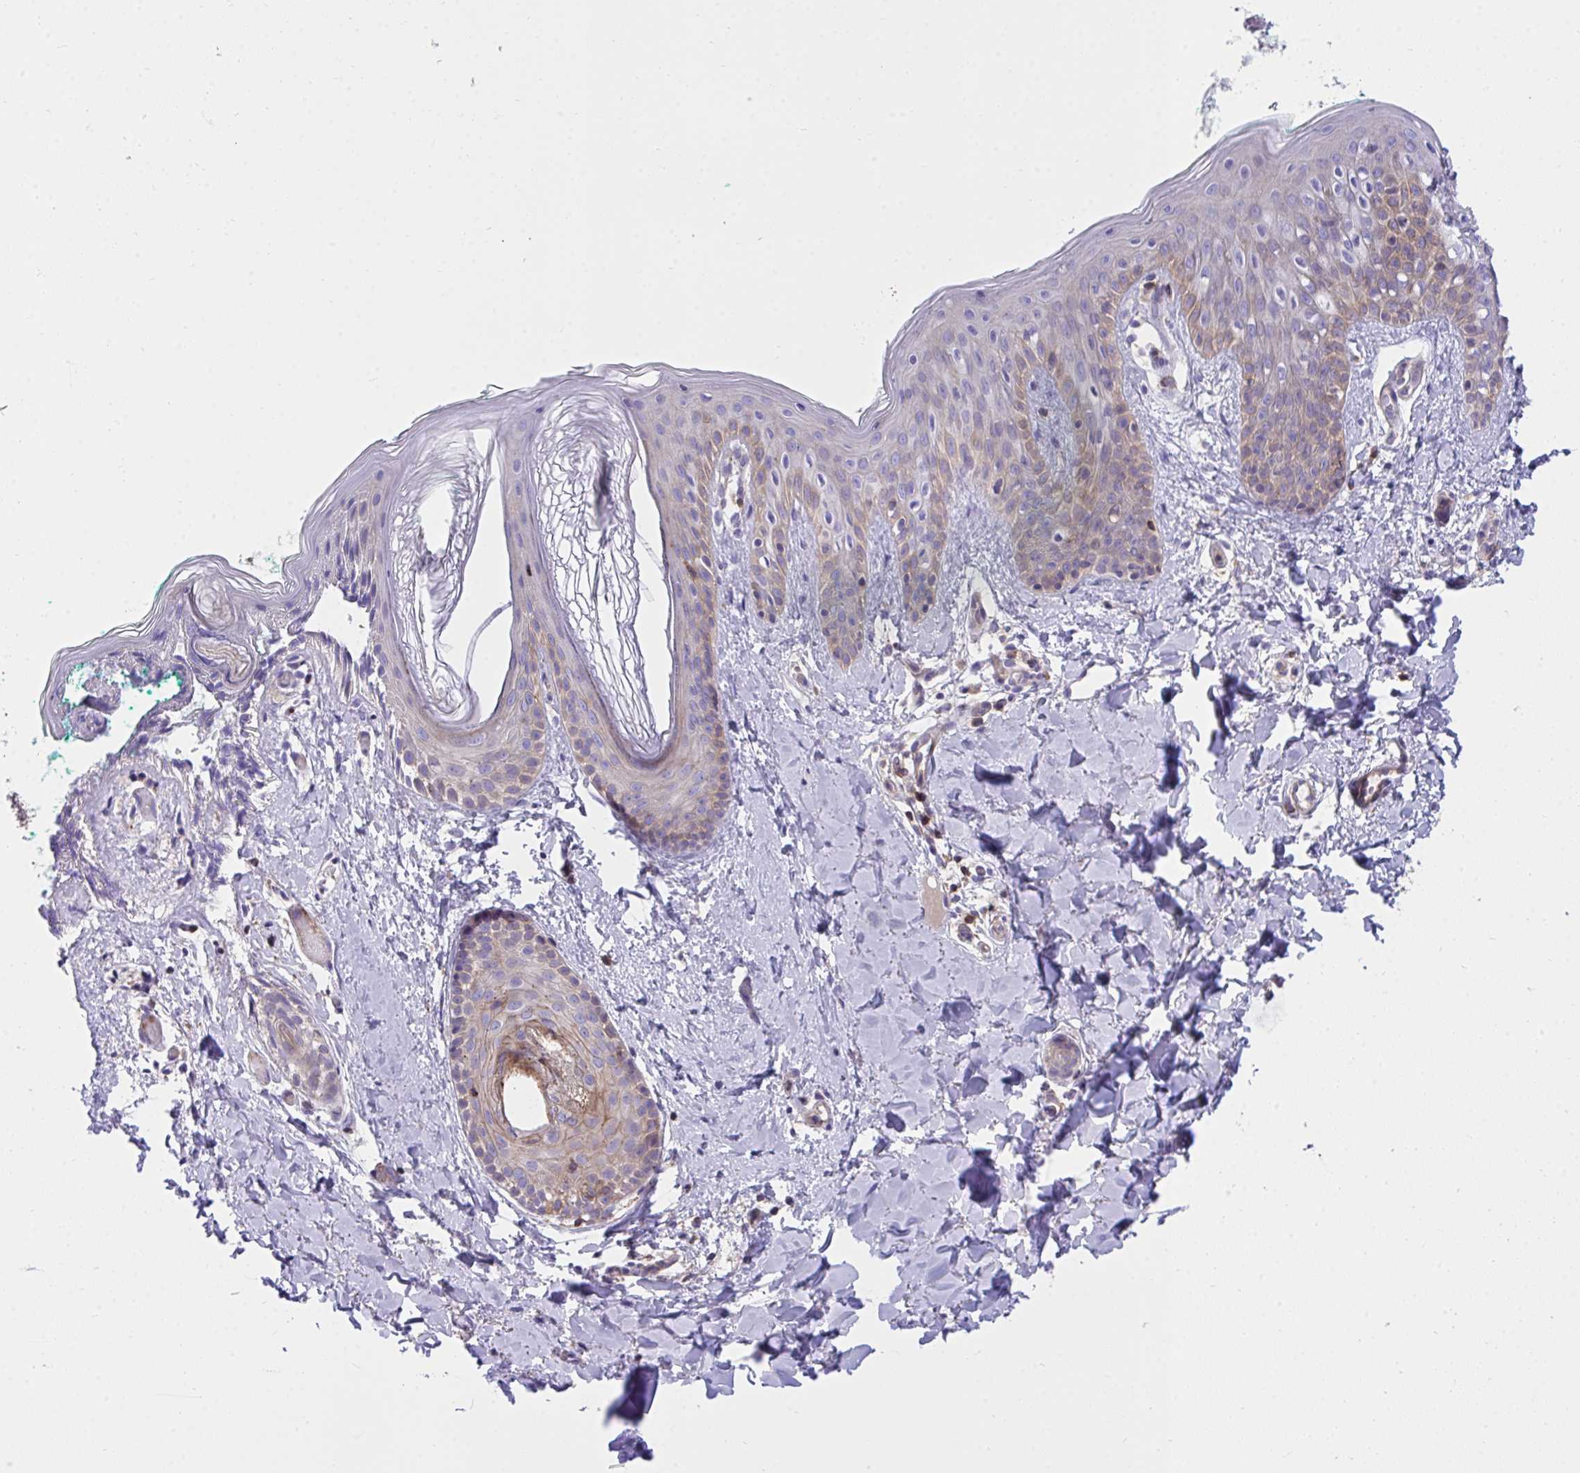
{"staining": {"intensity": "negative", "quantity": "none", "location": "none"}, "tissue": "skin", "cell_type": "Fibroblasts", "image_type": "normal", "snomed": [{"axis": "morphology", "description": "Normal tissue, NOS"}, {"axis": "topography", "description": "Skin"}], "caption": "This is a image of IHC staining of benign skin, which shows no positivity in fibroblasts. Nuclei are stained in blue.", "gene": "PPIH", "patient": {"sex": "male", "age": 16}}